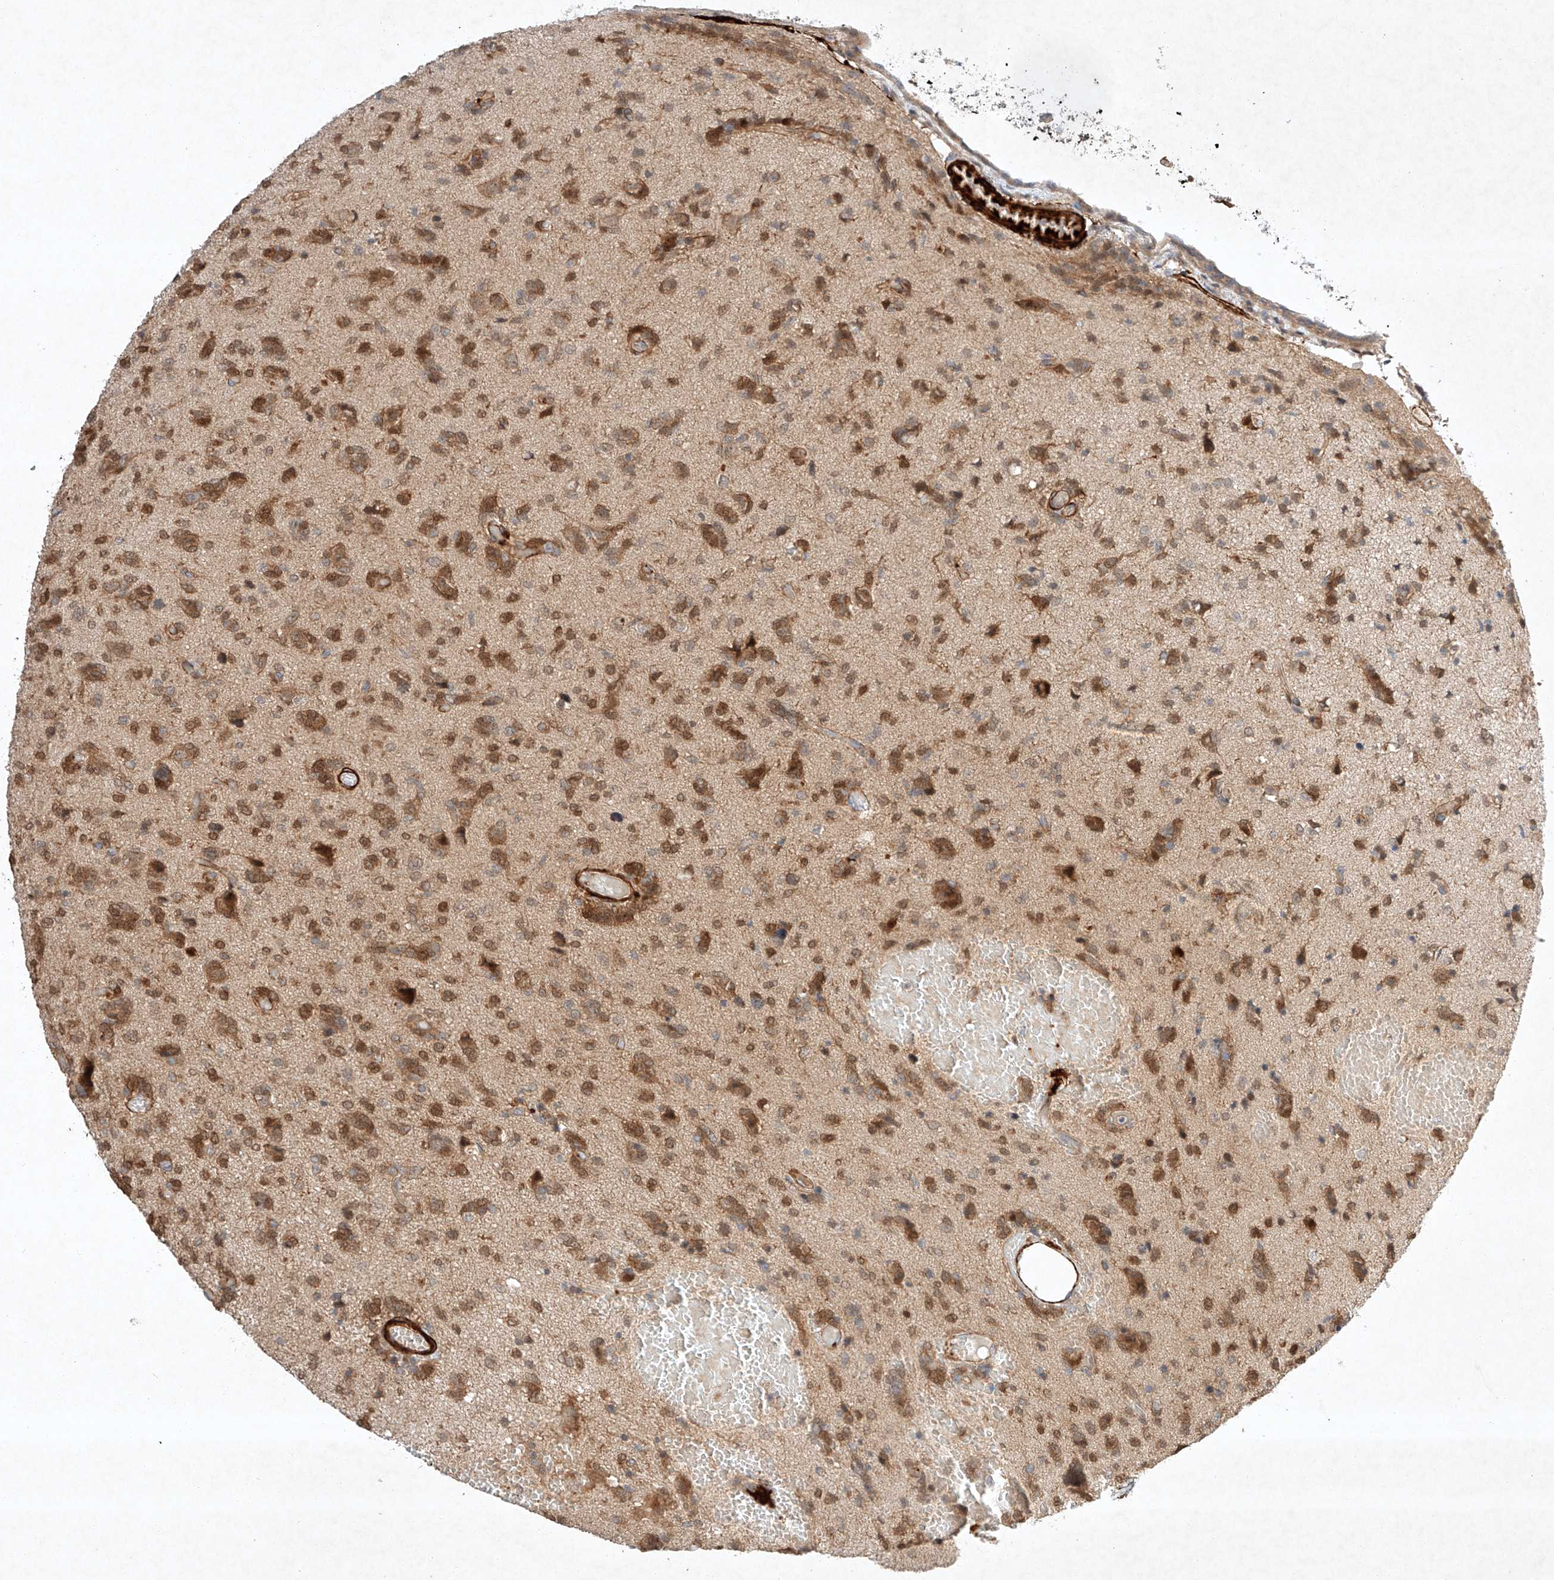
{"staining": {"intensity": "moderate", "quantity": ">75%", "location": "cytoplasmic/membranous"}, "tissue": "glioma", "cell_type": "Tumor cells", "image_type": "cancer", "snomed": [{"axis": "morphology", "description": "Glioma, malignant, High grade"}, {"axis": "topography", "description": "Brain"}], "caption": "Immunohistochemistry (IHC) (DAB (3,3'-diaminobenzidine)) staining of human glioma demonstrates moderate cytoplasmic/membranous protein expression in approximately >75% of tumor cells. The protein is shown in brown color, while the nuclei are stained blue.", "gene": "ARHGAP33", "patient": {"sex": "female", "age": 59}}